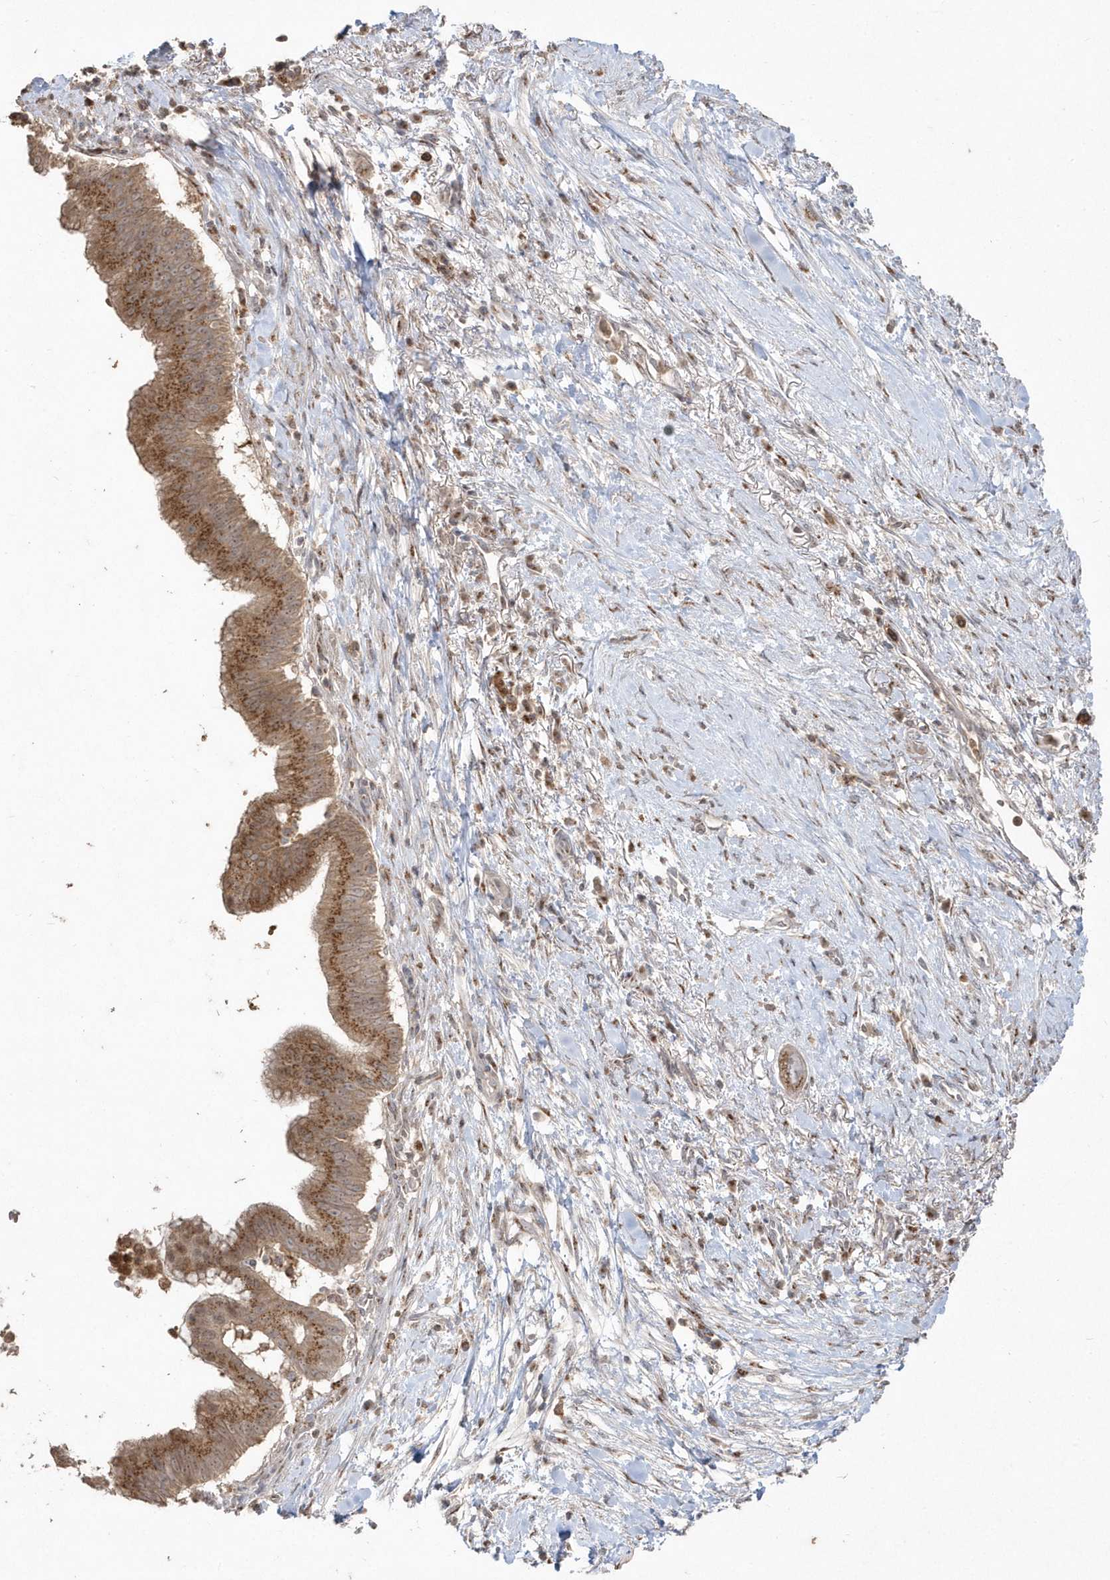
{"staining": {"intensity": "moderate", "quantity": ">75%", "location": "cytoplasmic/membranous"}, "tissue": "pancreatic cancer", "cell_type": "Tumor cells", "image_type": "cancer", "snomed": [{"axis": "morphology", "description": "Adenocarcinoma, NOS"}, {"axis": "topography", "description": "Pancreas"}], "caption": "Moderate cytoplasmic/membranous expression is seen in approximately >75% of tumor cells in adenocarcinoma (pancreatic).", "gene": "GEMIN6", "patient": {"sex": "male", "age": 68}}